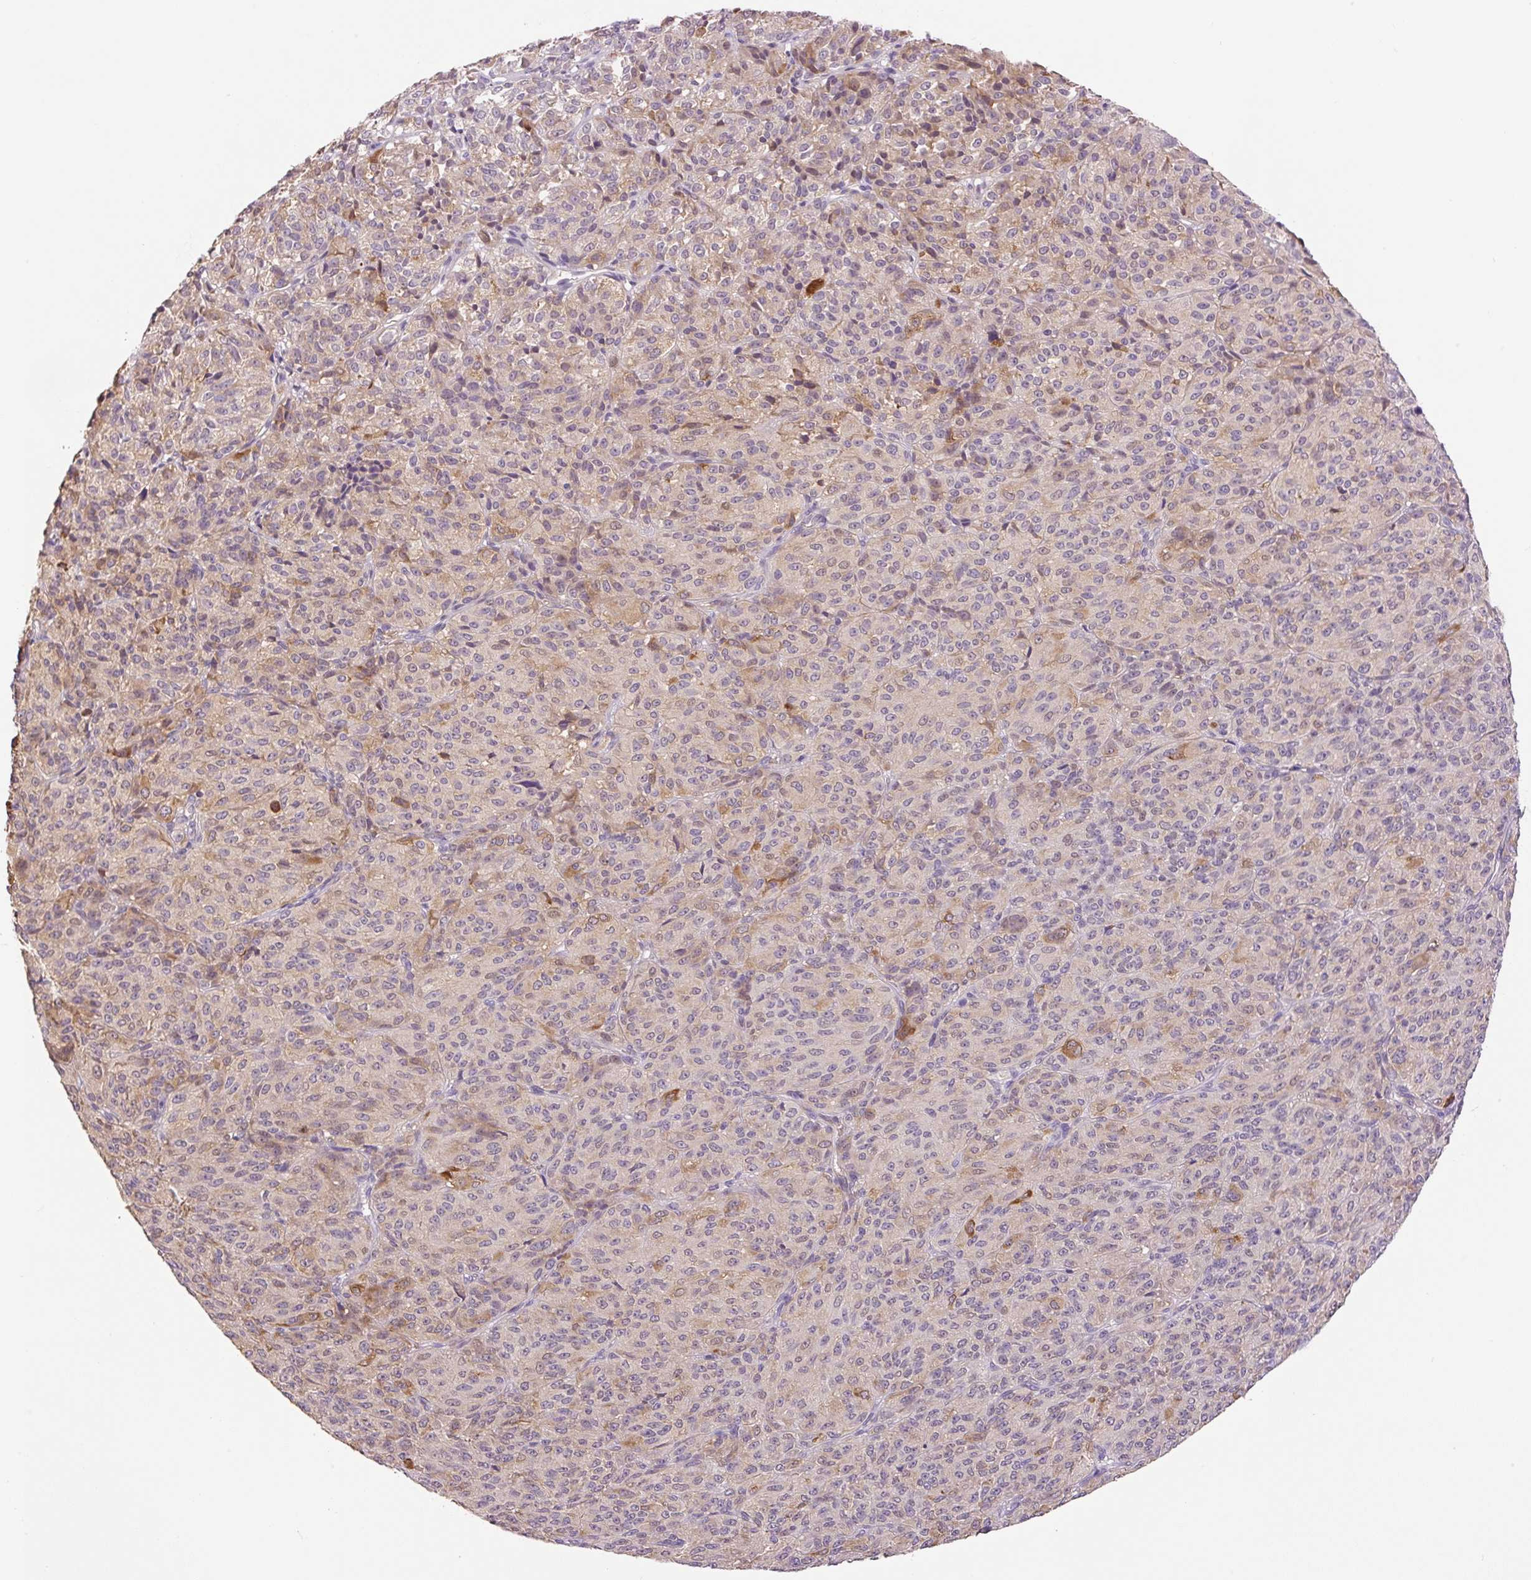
{"staining": {"intensity": "weak", "quantity": "<25%", "location": "cytoplasmic/membranous"}, "tissue": "melanoma", "cell_type": "Tumor cells", "image_type": "cancer", "snomed": [{"axis": "morphology", "description": "Malignant melanoma, Metastatic site"}, {"axis": "topography", "description": "Brain"}], "caption": "High magnification brightfield microscopy of melanoma stained with DAB (brown) and counterstained with hematoxylin (blue): tumor cells show no significant expression.", "gene": "HABP4", "patient": {"sex": "female", "age": 56}}